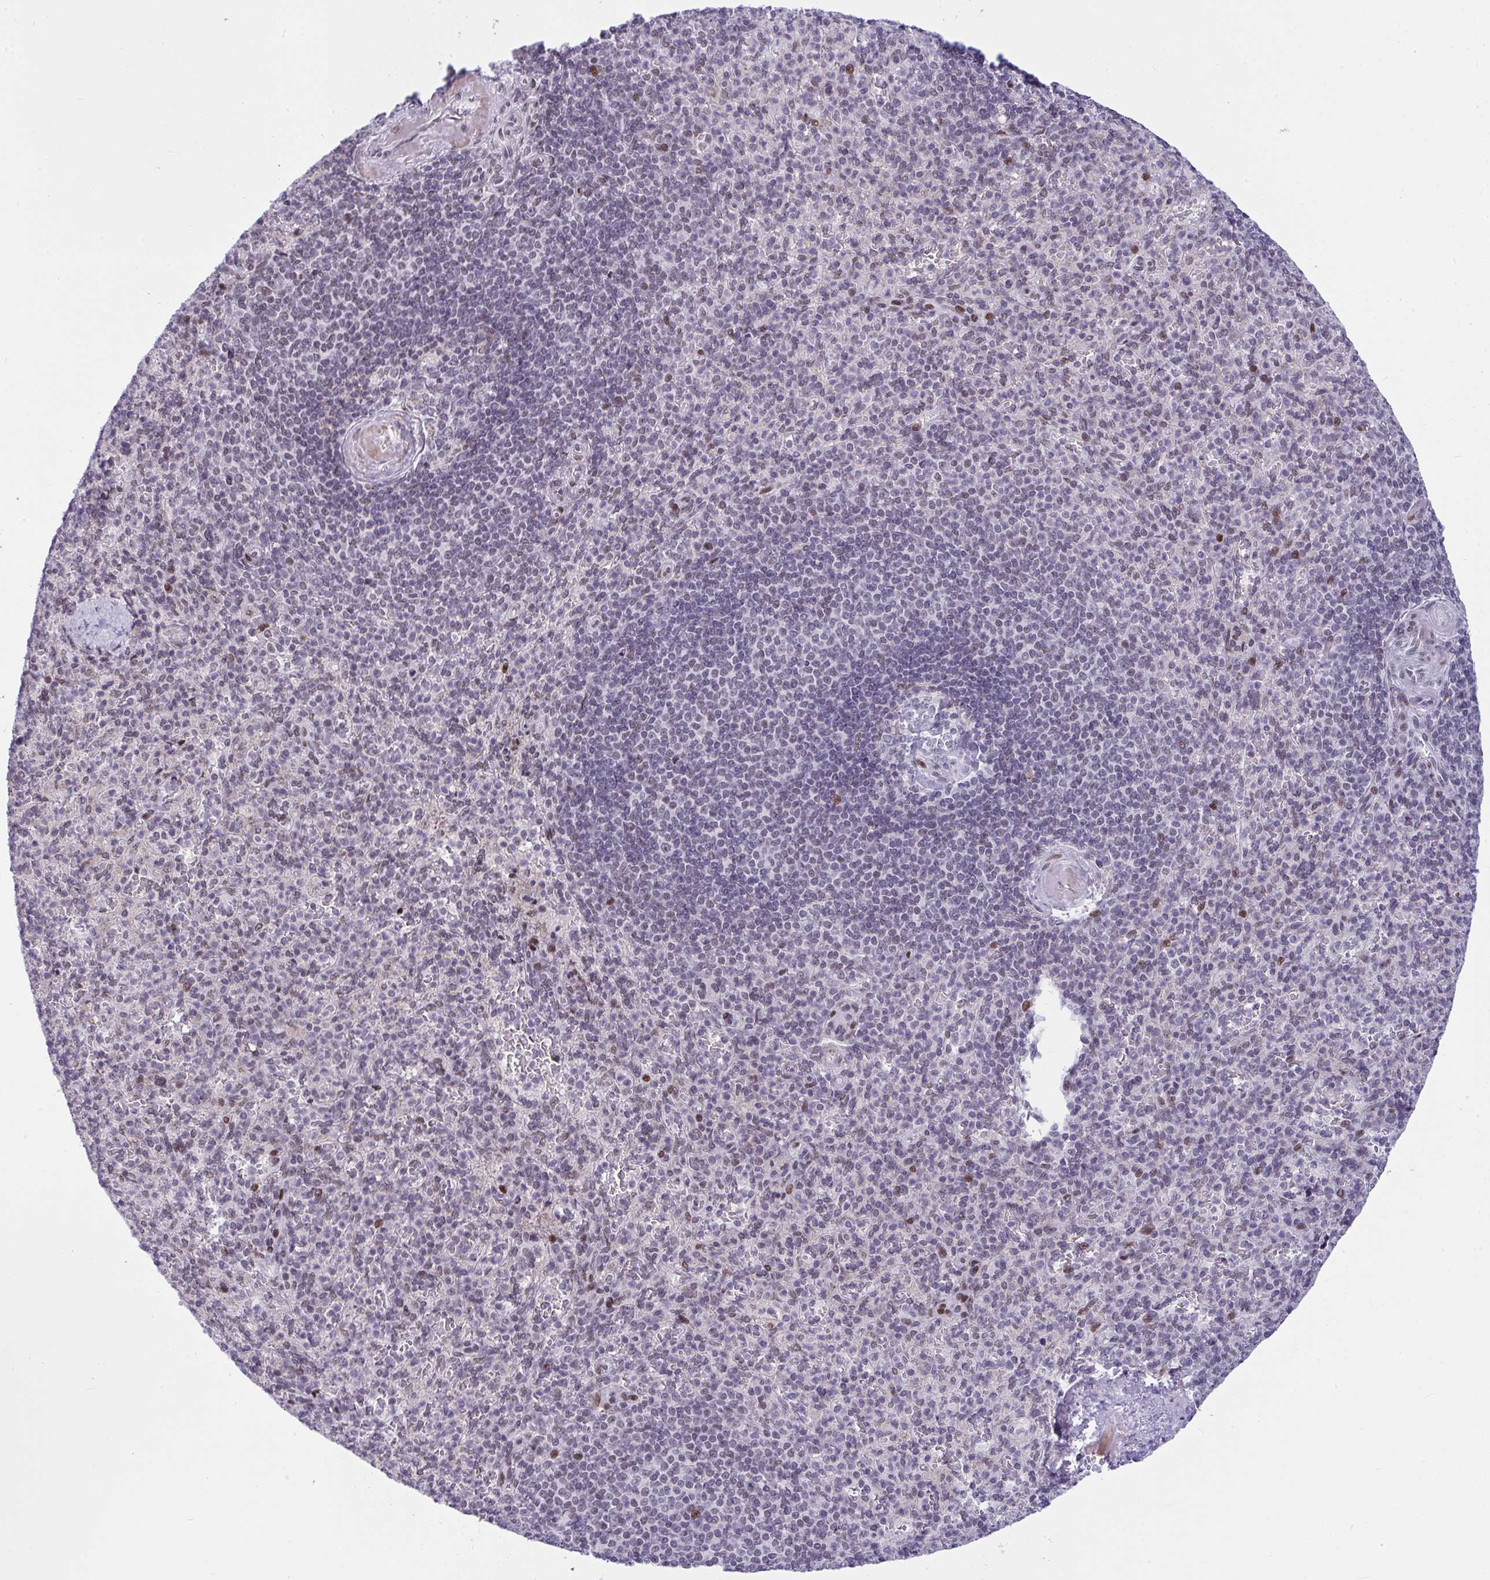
{"staining": {"intensity": "negative", "quantity": "none", "location": "none"}, "tissue": "spleen", "cell_type": "Cells in red pulp", "image_type": "normal", "snomed": [{"axis": "morphology", "description": "Normal tissue, NOS"}, {"axis": "topography", "description": "Spleen"}], "caption": "Cells in red pulp are negative for brown protein staining in benign spleen. Brightfield microscopy of immunohistochemistry (IHC) stained with DAB (brown) and hematoxylin (blue), captured at high magnification.", "gene": "ZFHX3", "patient": {"sex": "female", "age": 74}}